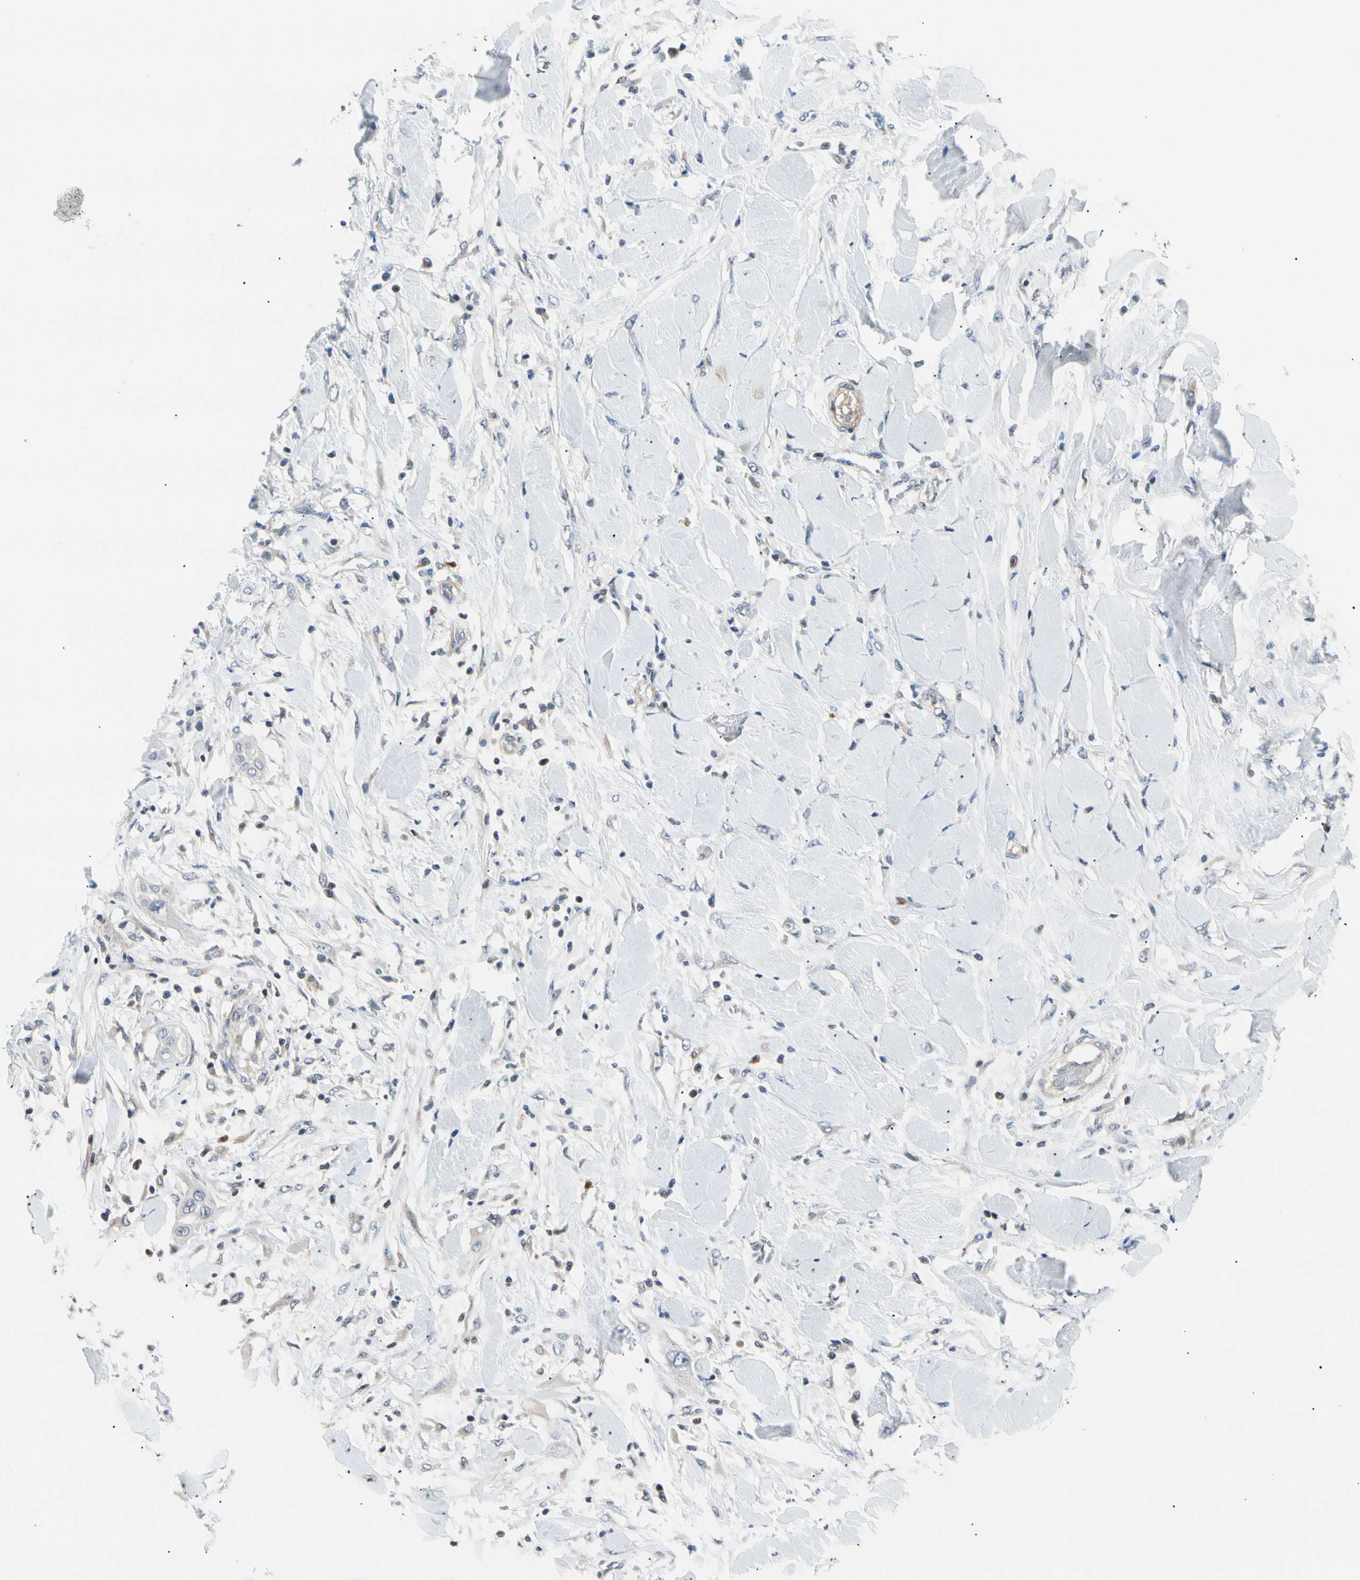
{"staining": {"intensity": "negative", "quantity": "none", "location": "none"}, "tissue": "lung cancer", "cell_type": "Tumor cells", "image_type": "cancer", "snomed": [{"axis": "morphology", "description": "Squamous cell carcinoma, NOS"}, {"axis": "topography", "description": "Lung"}], "caption": "Tumor cells are negative for protein expression in human lung cancer (squamous cell carcinoma).", "gene": "SEC23B", "patient": {"sex": "female", "age": 47}}